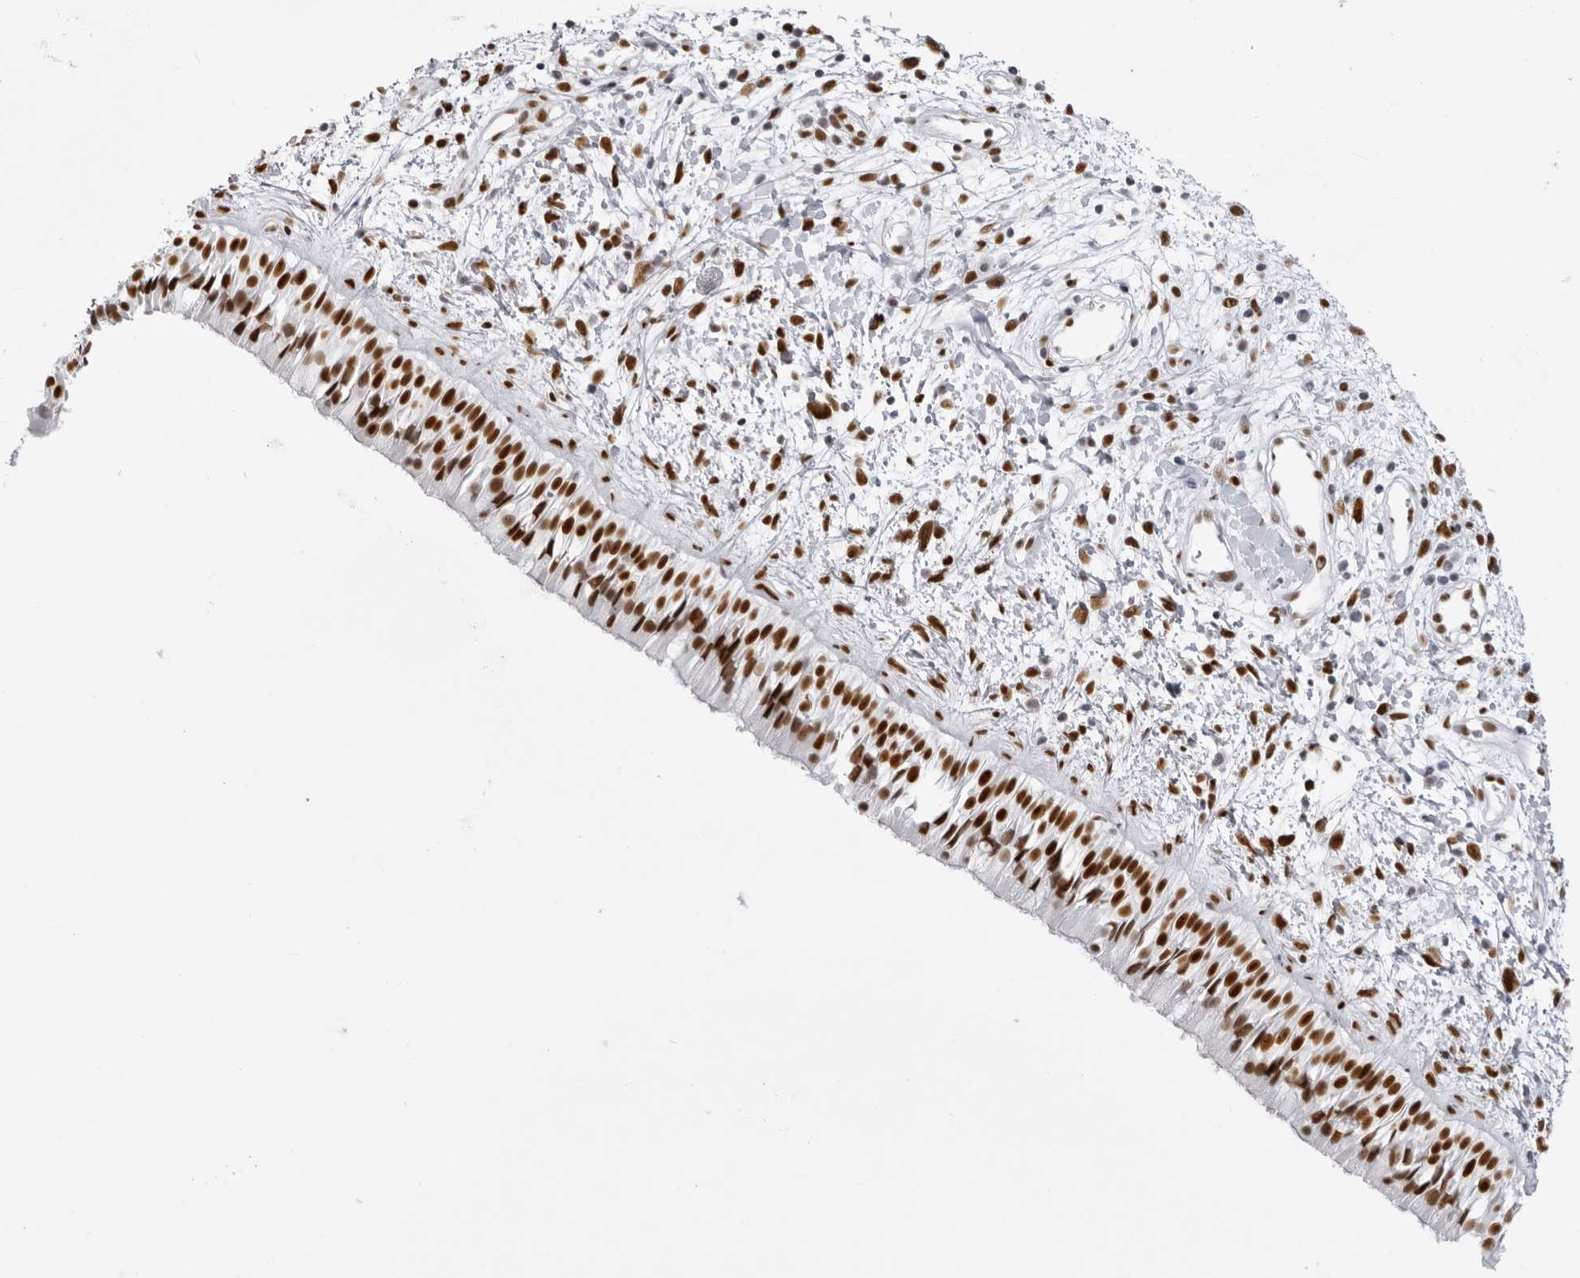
{"staining": {"intensity": "strong", "quantity": ">75%", "location": "nuclear"}, "tissue": "nasopharynx", "cell_type": "Respiratory epithelial cells", "image_type": "normal", "snomed": [{"axis": "morphology", "description": "Normal tissue, NOS"}, {"axis": "topography", "description": "Nasopharynx"}], "caption": "This micrograph exhibits unremarkable nasopharynx stained with immunohistochemistry (IHC) to label a protein in brown. The nuclear of respiratory epithelial cells show strong positivity for the protein. Nuclei are counter-stained blue.", "gene": "IRF2BP2", "patient": {"sex": "male", "age": 22}}